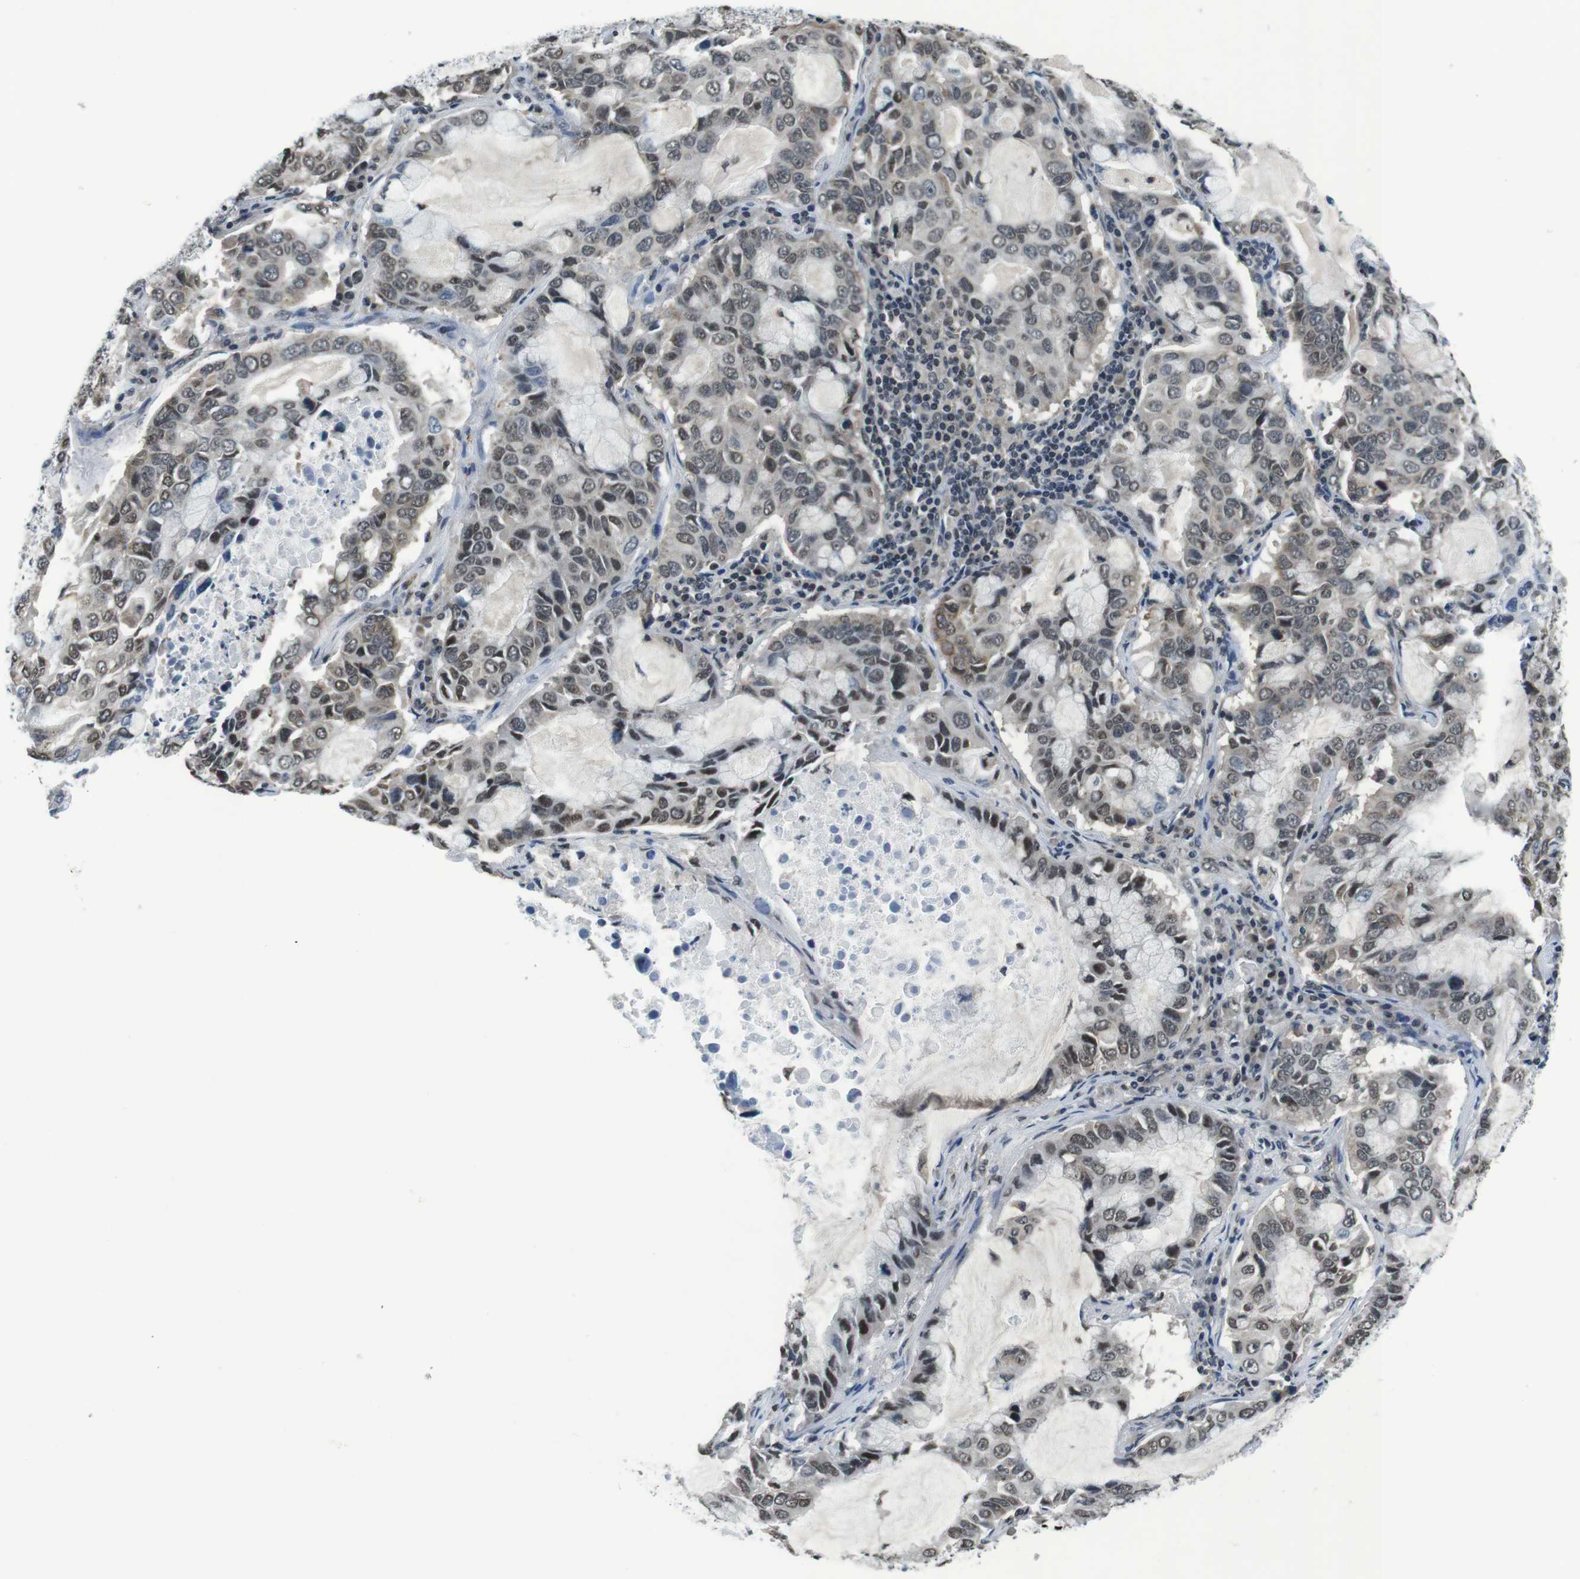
{"staining": {"intensity": "weak", "quantity": ">75%", "location": "nuclear"}, "tissue": "lung cancer", "cell_type": "Tumor cells", "image_type": "cancer", "snomed": [{"axis": "morphology", "description": "Adenocarcinoma, NOS"}, {"axis": "topography", "description": "Lung"}], "caption": "Tumor cells exhibit weak nuclear expression in approximately >75% of cells in lung cancer. The staining was performed using DAB (3,3'-diaminobenzidine), with brown indicating positive protein expression. Nuclei are stained blue with hematoxylin.", "gene": "NEK4", "patient": {"sex": "male", "age": 64}}